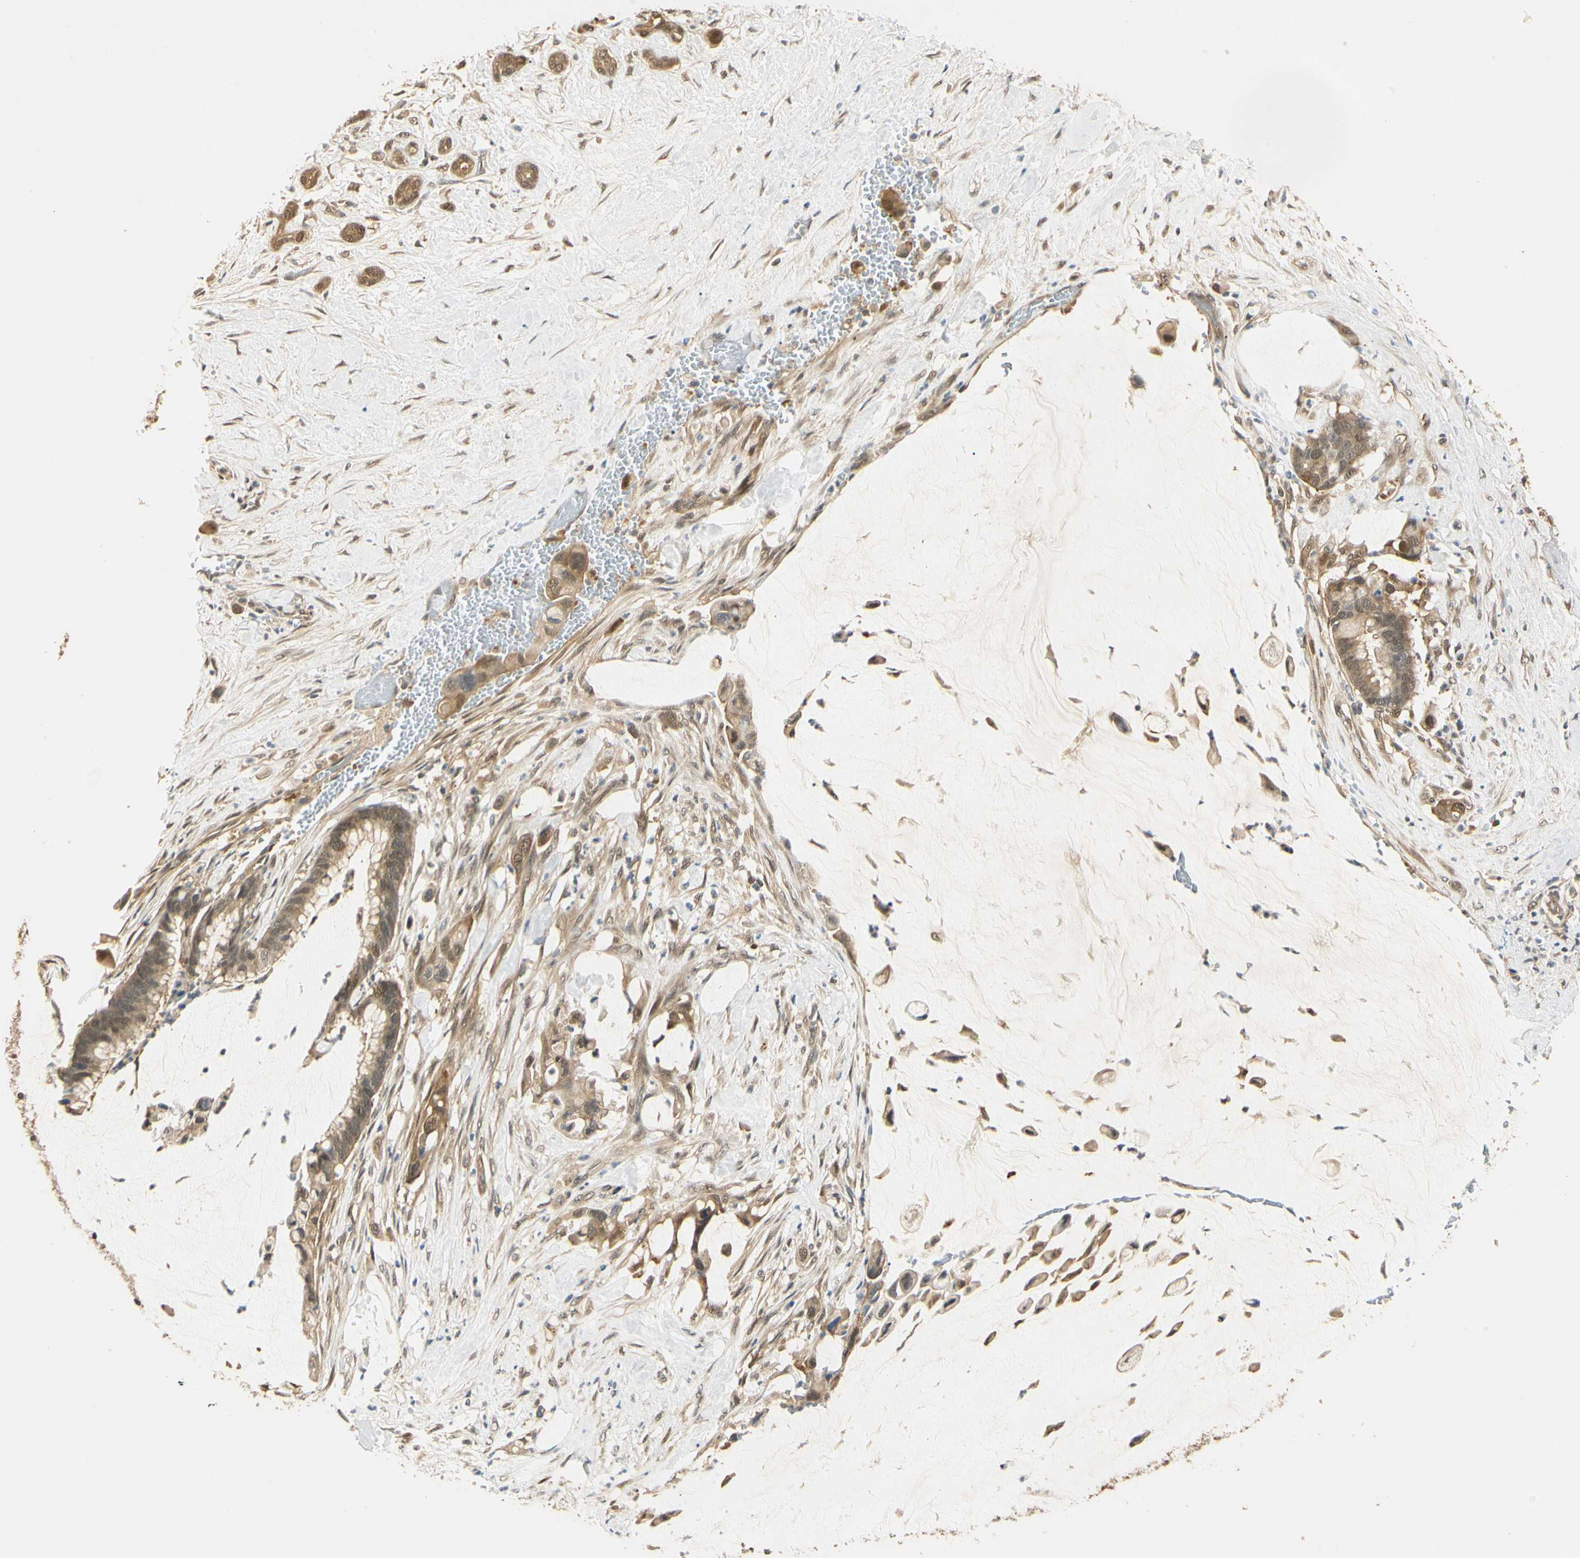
{"staining": {"intensity": "moderate", "quantity": ">75%", "location": "cytoplasmic/membranous,nuclear"}, "tissue": "pancreatic cancer", "cell_type": "Tumor cells", "image_type": "cancer", "snomed": [{"axis": "morphology", "description": "Adenocarcinoma, NOS"}, {"axis": "topography", "description": "Pancreas"}], "caption": "Pancreatic adenocarcinoma was stained to show a protein in brown. There is medium levels of moderate cytoplasmic/membranous and nuclear positivity in about >75% of tumor cells. Nuclei are stained in blue.", "gene": "UBE2Z", "patient": {"sex": "male", "age": 41}}